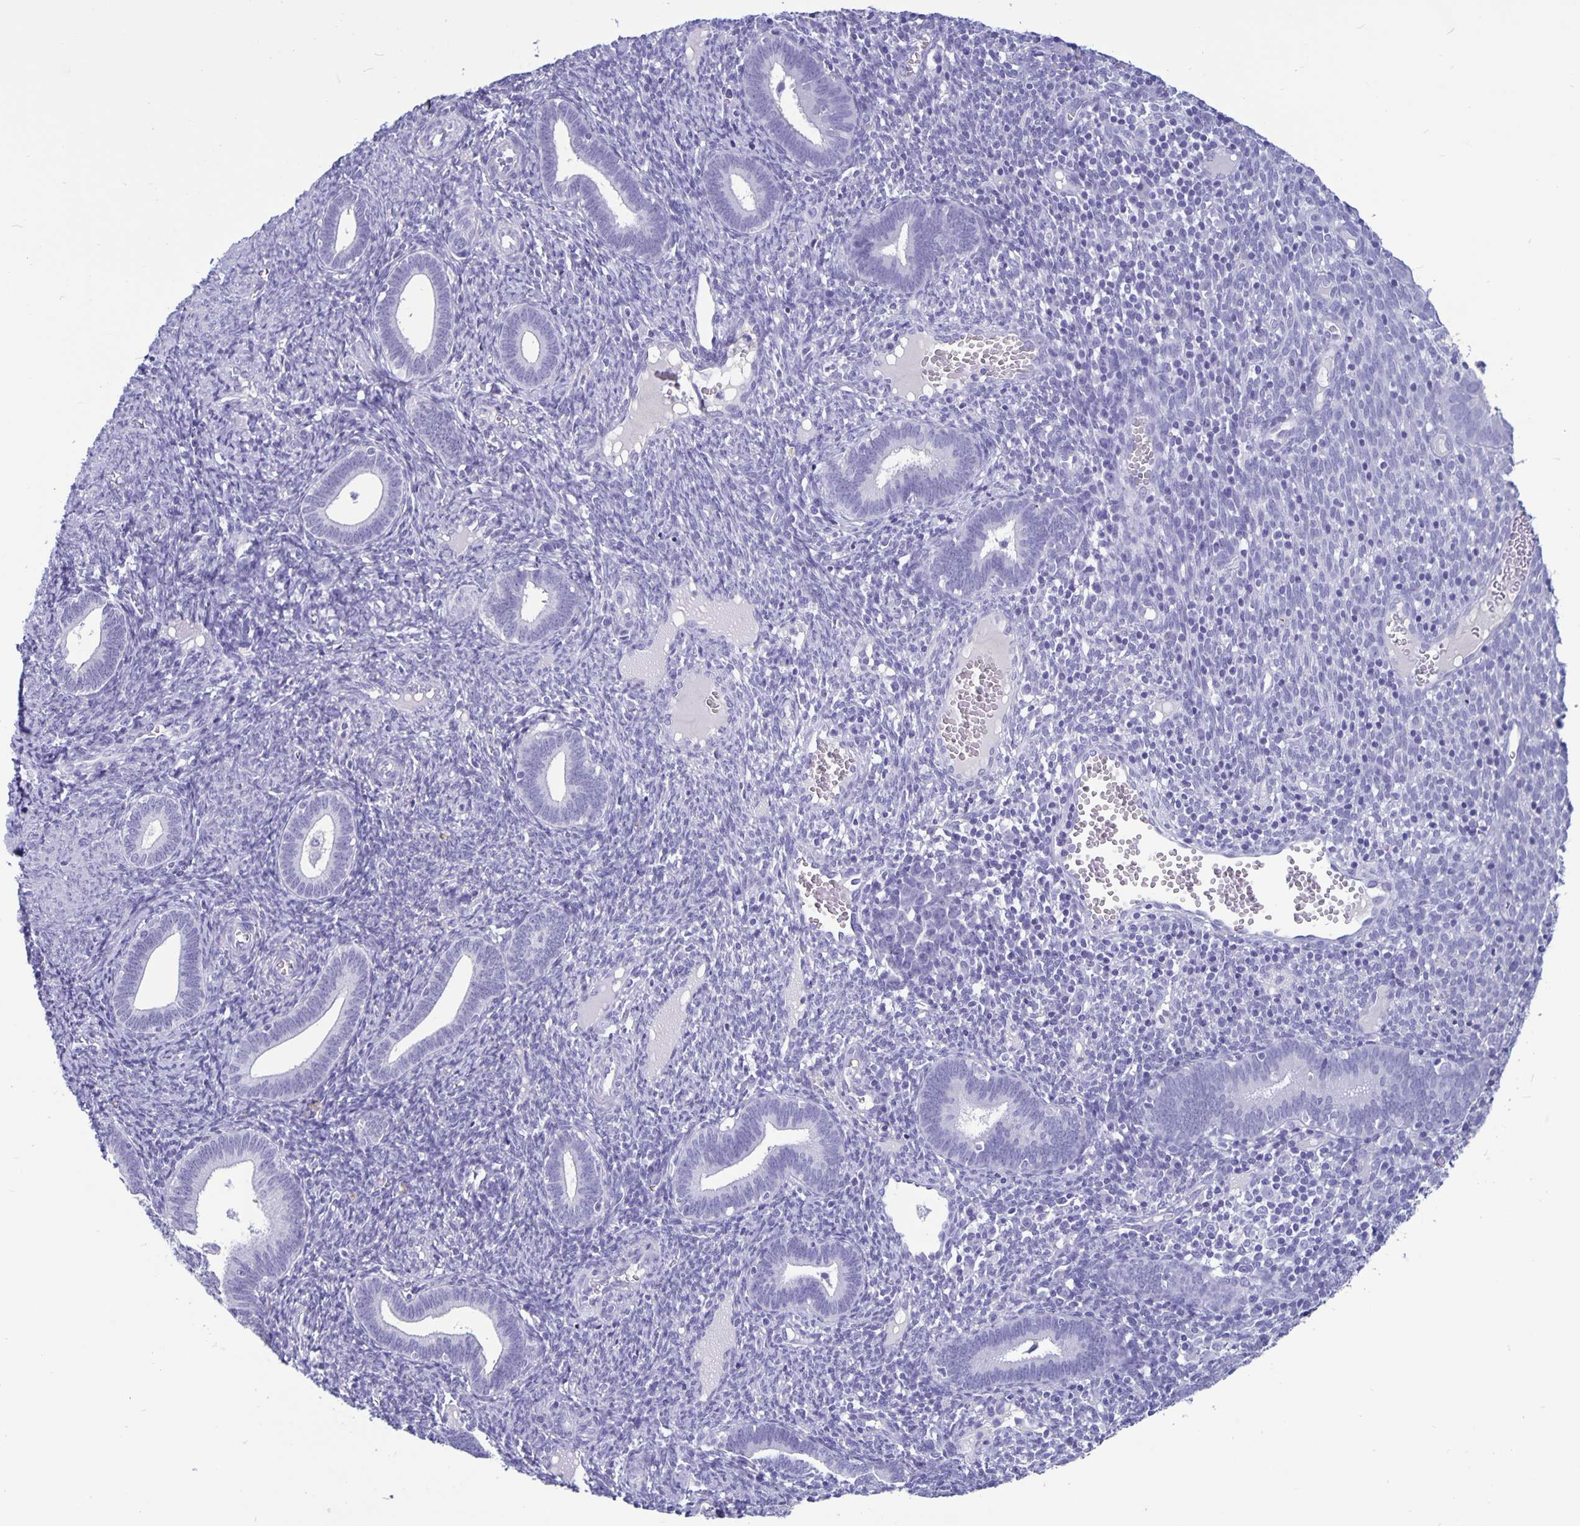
{"staining": {"intensity": "negative", "quantity": "none", "location": "none"}, "tissue": "endometrium", "cell_type": "Cells in endometrial stroma", "image_type": "normal", "snomed": [{"axis": "morphology", "description": "Normal tissue, NOS"}, {"axis": "topography", "description": "Endometrium"}], "caption": "IHC image of unremarkable human endometrium stained for a protein (brown), which shows no staining in cells in endometrial stroma.", "gene": "BPIFA3", "patient": {"sex": "female", "age": 41}}